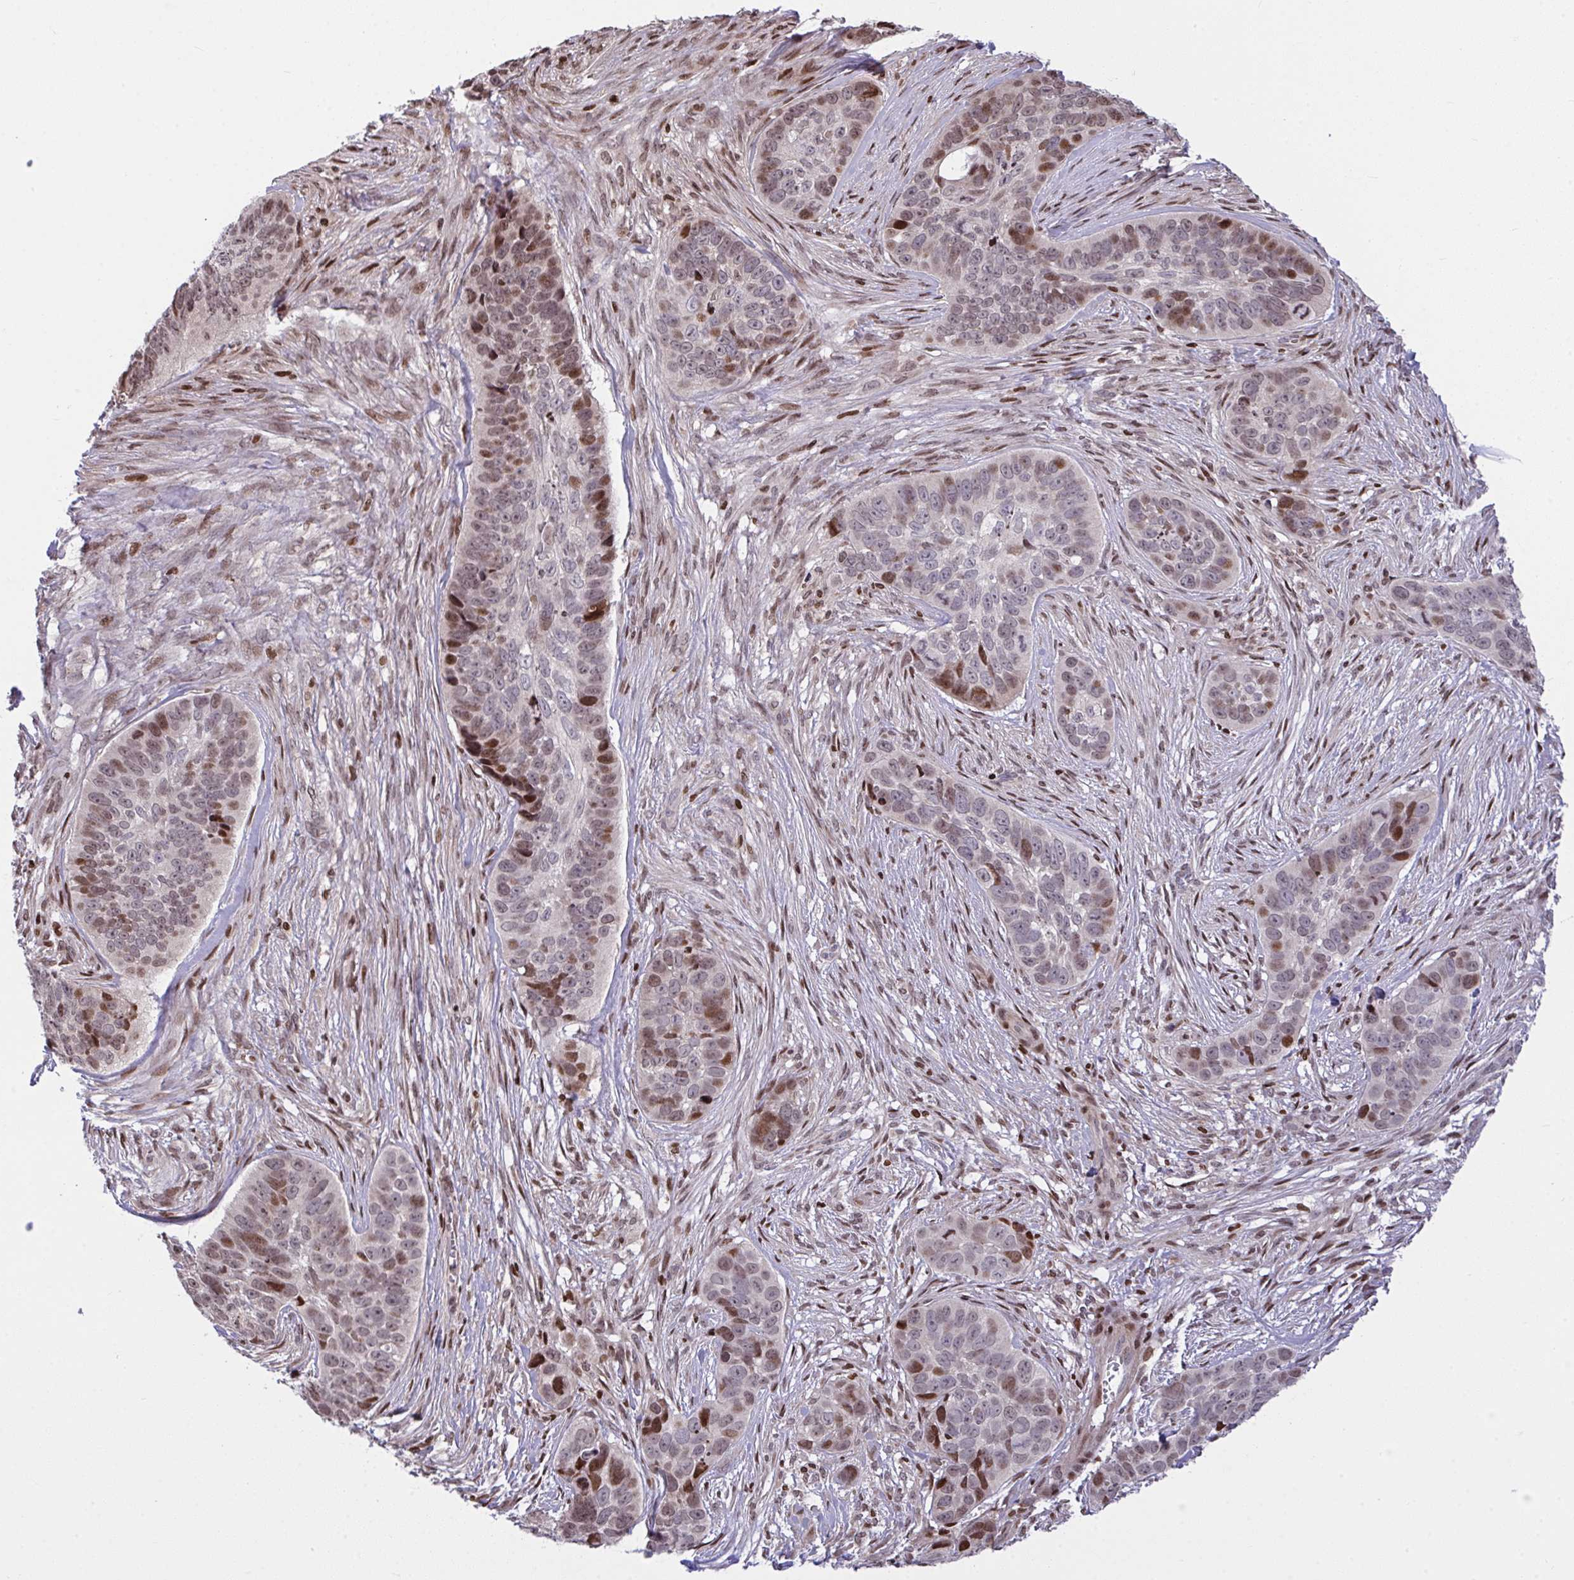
{"staining": {"intensity": "moderate", "quantity": "25%-75%", "location": "nuclear"}, "tissue": "skin cancer", "cell_type": "Tumor cells", "image_type": "cancer", "snomed": [{"axis": "morphology", "description": "Basal cell carcinoma"}, {"axis": "topography", "description": "Skin"}], "caption": "Immunohistochemical staining of human skin cancer reveals medium levels of moderate nuclear protein expression in approximately 25%-75% of tumor cells. Nuclei are stained in blue.", "gene": "RAPGEF5", "patient": {"sex": "female", "age": 82}}